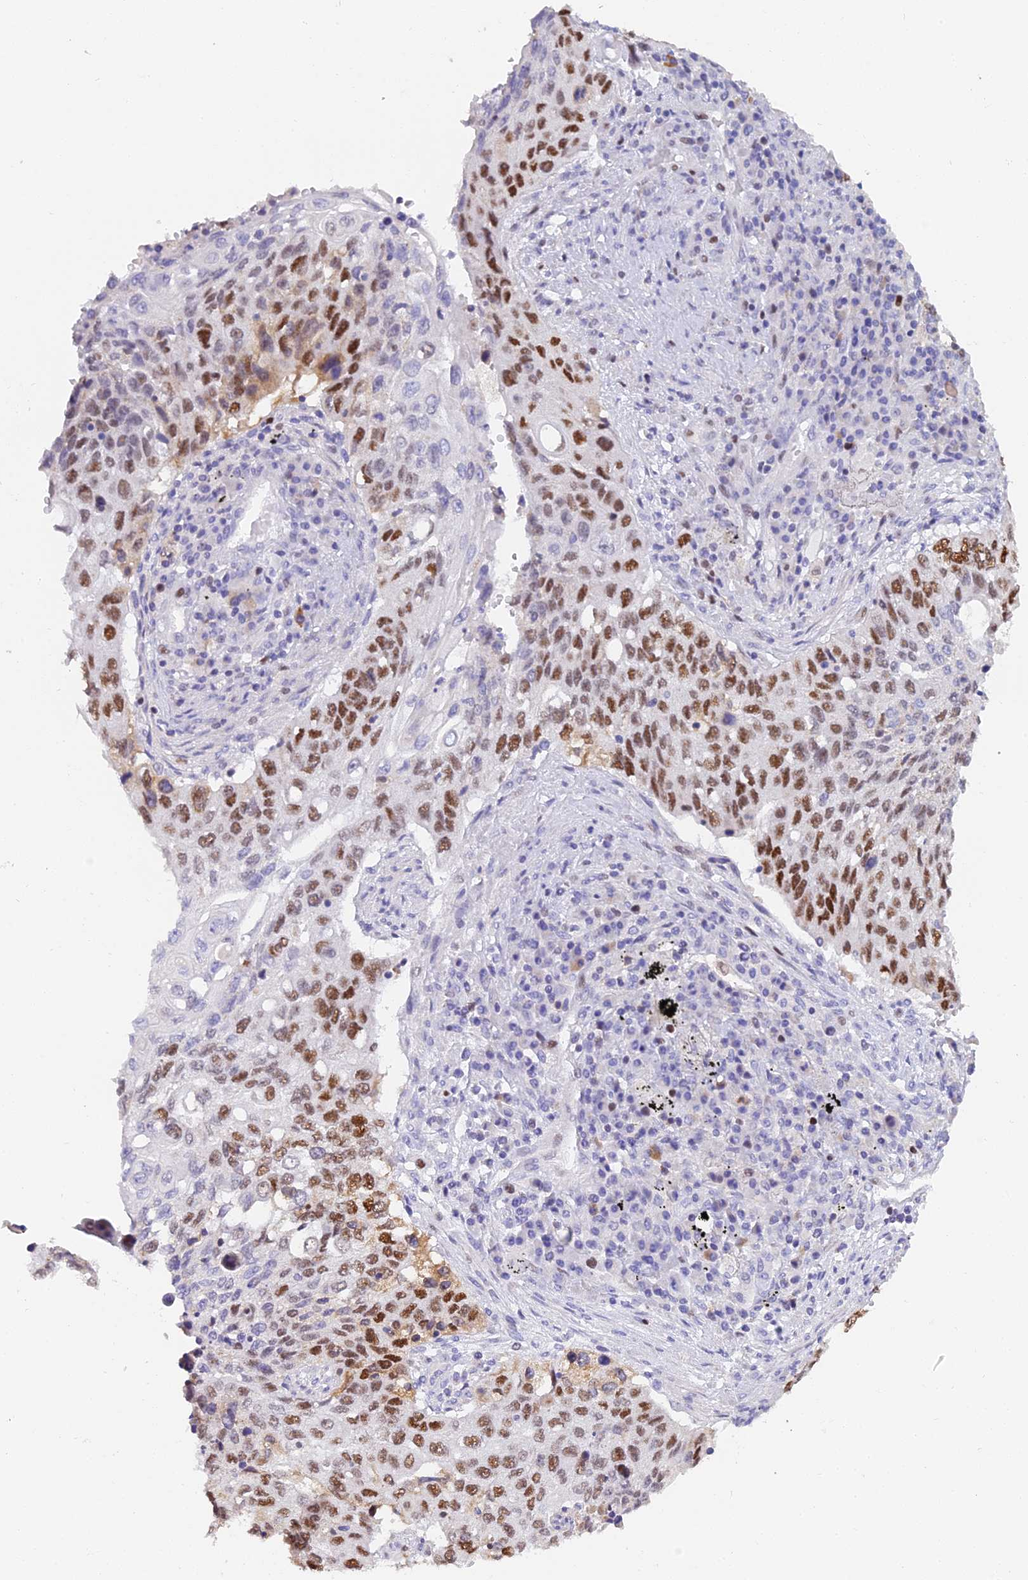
{"staining": {"intensity": "strong", "quantity": "25%-75%", "location": "nuclear"}, "tissue": "lung cancer", "cell_type": "Tumor cells", "image_type": "cancer", "snomed": [{"axis": "morphology", "description": "Squamous cell carcinoma, NOS"}, {"axis": "topography", "description": "Lung"}], "caption": "Immunohistochemistry (DAB (3,3'-diaminobenzidine)) staining of lung squamous cell carcinoma exhibits strong nuclear protein positivity in approximately 25%-75% of tumor cells.", "gene": "MCM2", "patient": {"sex": "female", "age": 63}}